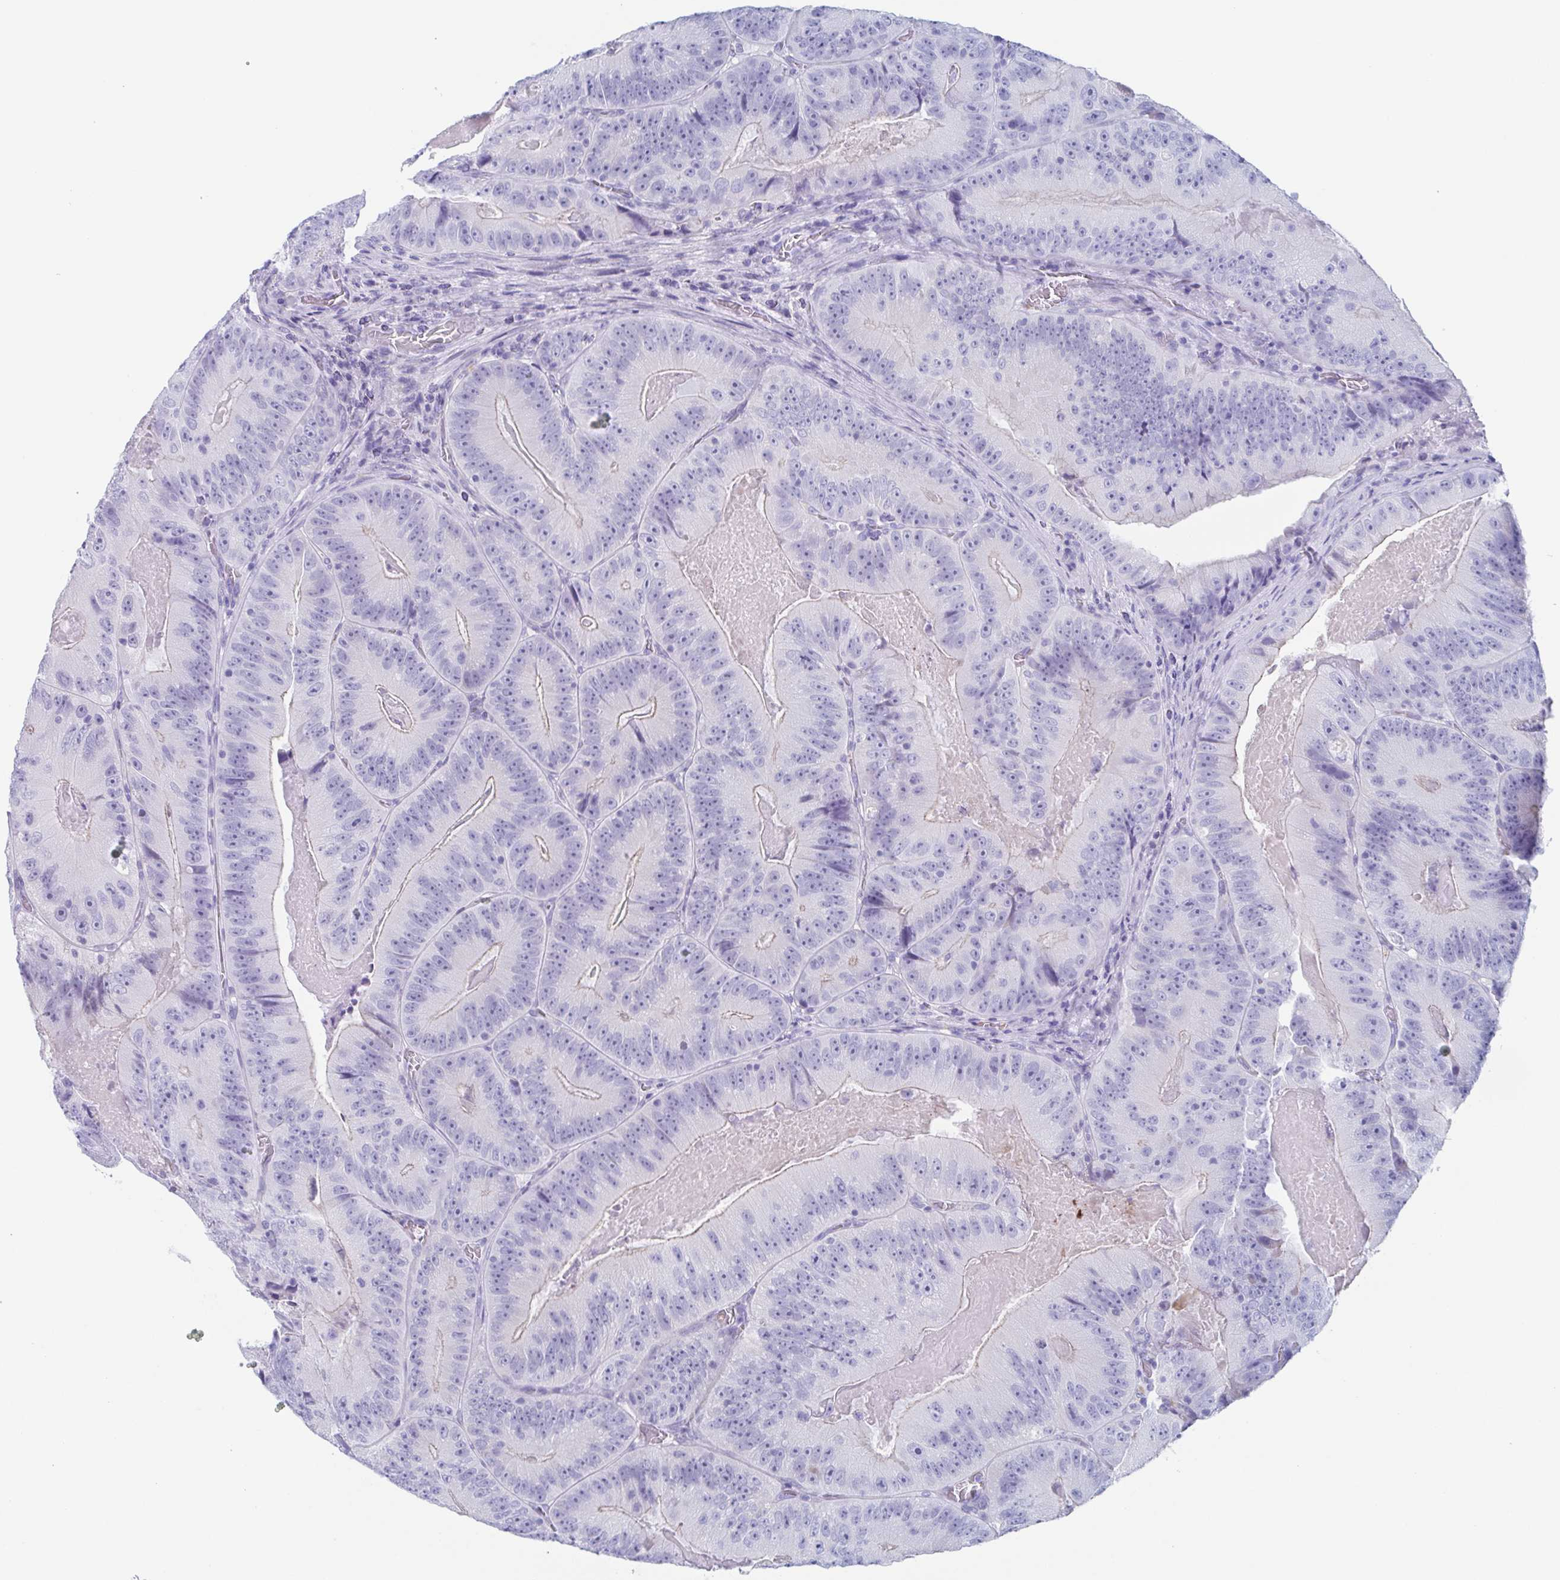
{"staining": {"intensity": "negative", "quantity": "none", "location": "none"}, "tissue": "colorectal cancer", "cell_type": "Tumor cells", "image_type": "cancer", "snomed": [{"axis": "morphology", "description": "Adenocarcinoma, NOS"}, {"axis": "topography", "description": "Colon"}], "caption": "This is an immunohistochemistry (IHC) image of colorectal adenocarcinoma. There is no staining in tumor cells.", "gene": "LYRM2", "patient": {"sex": "female", "age": 86}}